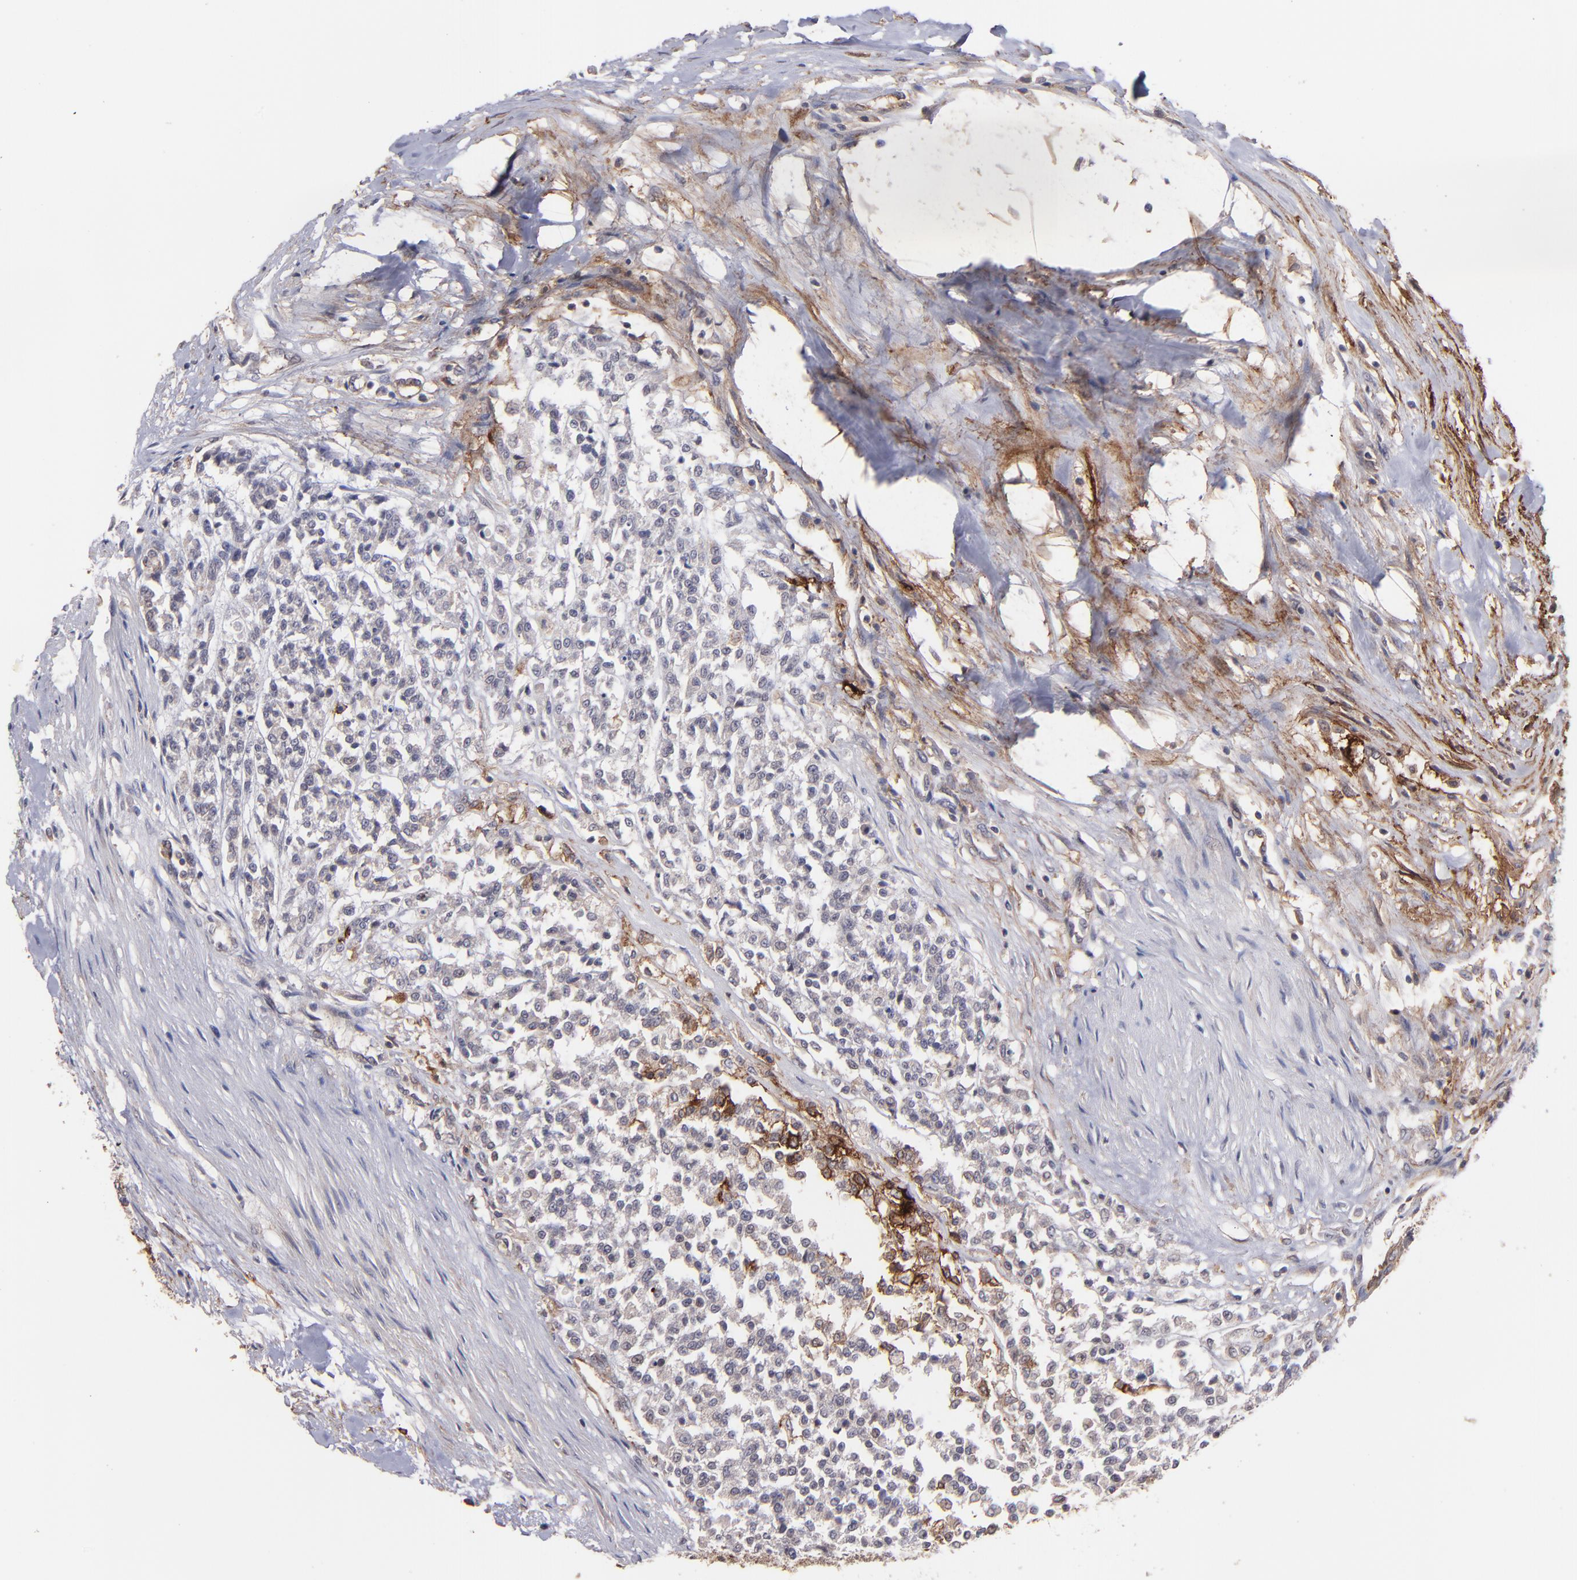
{"staining": {"intensity": "negative", "quantity": "none", "location": "none"}, "tissue": "testis cancer", "cell_type": "Tumor cells", "image_type": "cancer", "snomed": [{"axis": "morphology", "description": "Seminoma, NOS"}, {"axis": "topography", "description": "Testis"}], "caption": "IHC image of testis cancer stained for a protein (brown), which demonstrates no staining in tumor cells.", "gene": "ICAM1", "patient": {"sex": "male", "age": 59}}